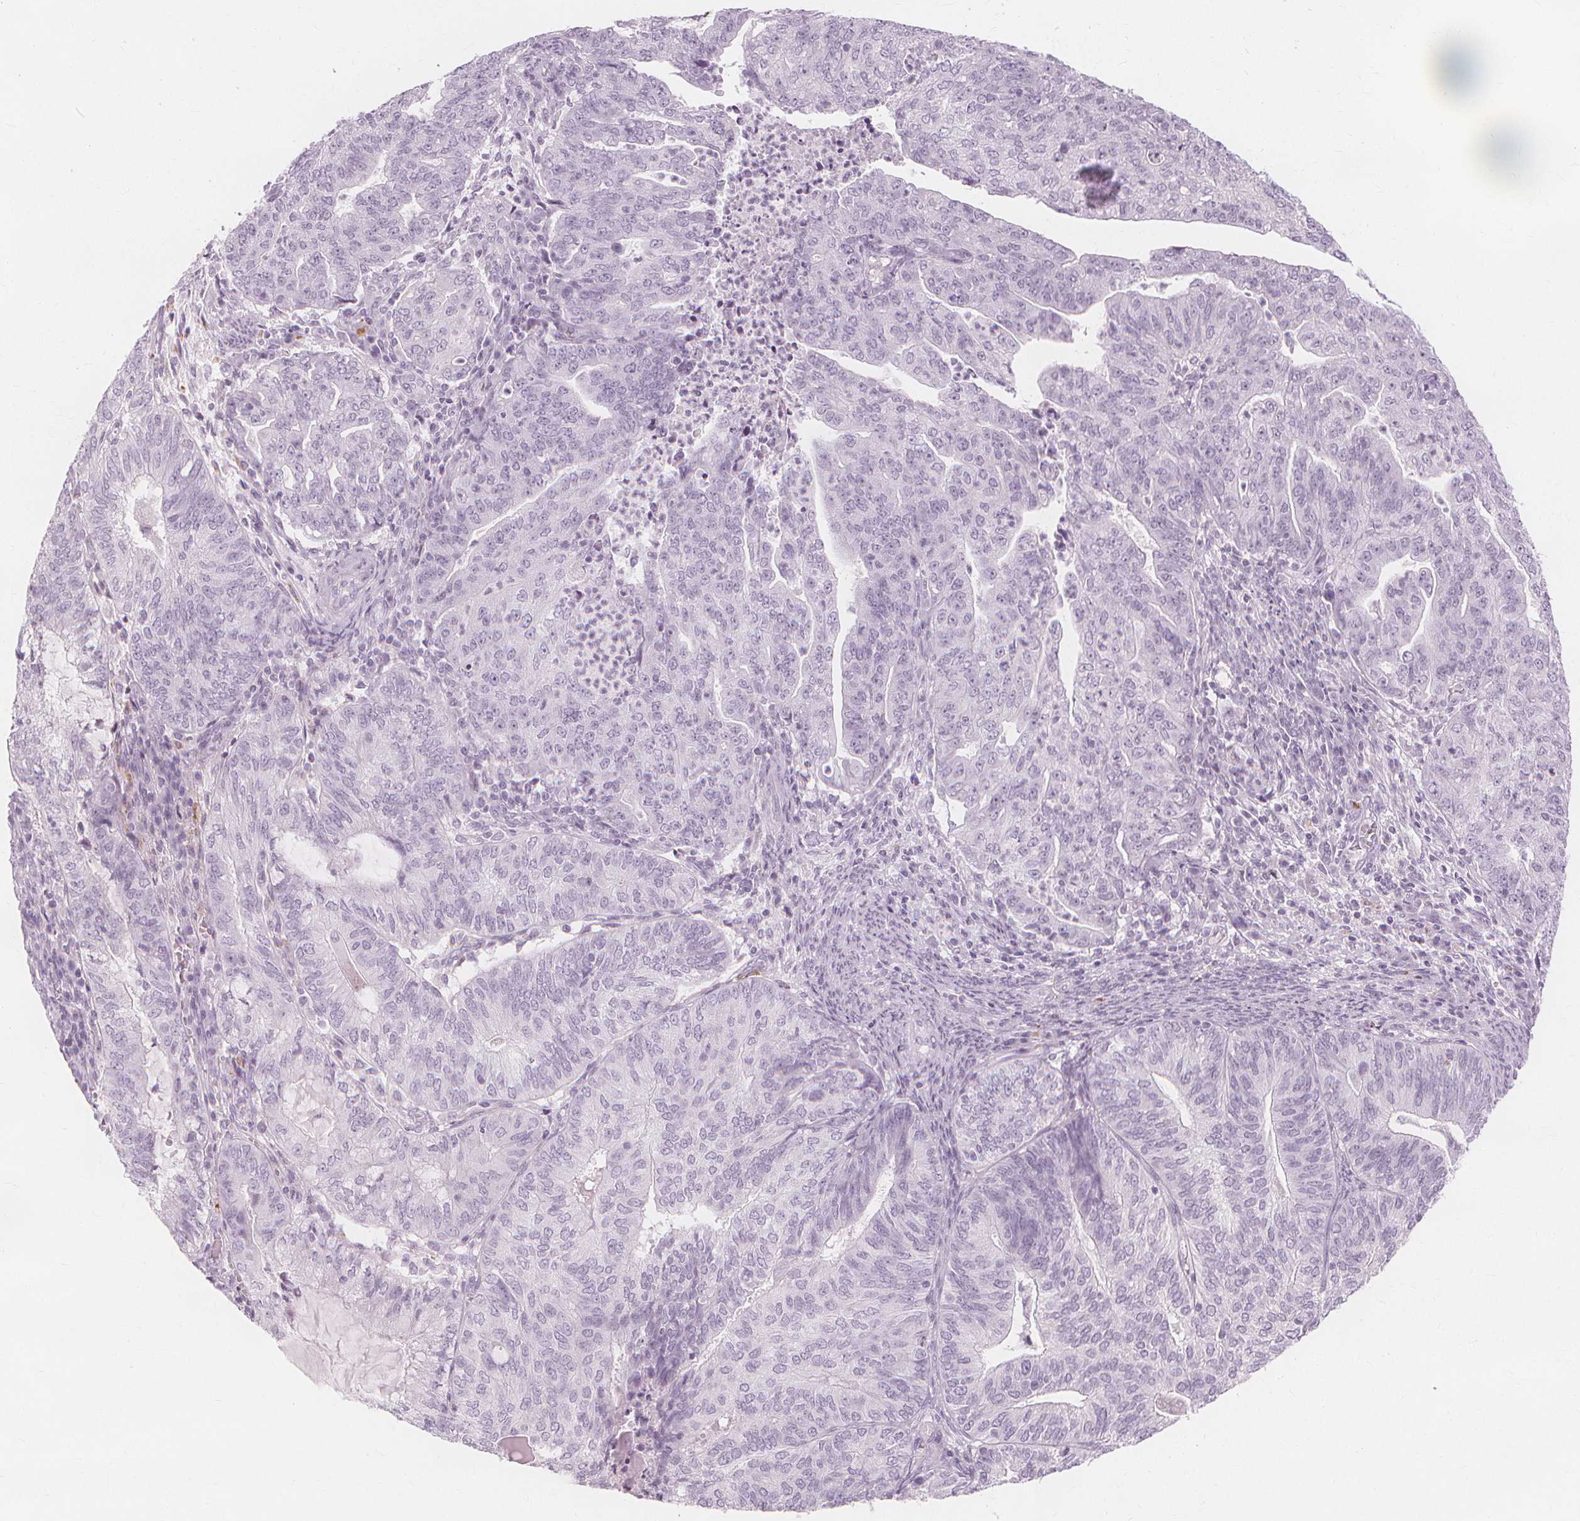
{"staining": {"intensity": "negative", "quantity": "none", "location": "none"}, "tissue": "endometrial cancer", "cell_type": "Tumor cells", "image_type": "cancer", "snomed": [{"axis": "morphology", "description": "Adenocarcinoma, NOS"}, {"axis": "topography", "description": "Endometrium"}], "caption": "This is an IHC histopathology image of human endometrial cancer. There is no expression in tumor cells.", "gene": "TFF1", "patient": {"sex": "female", "age": 82}}